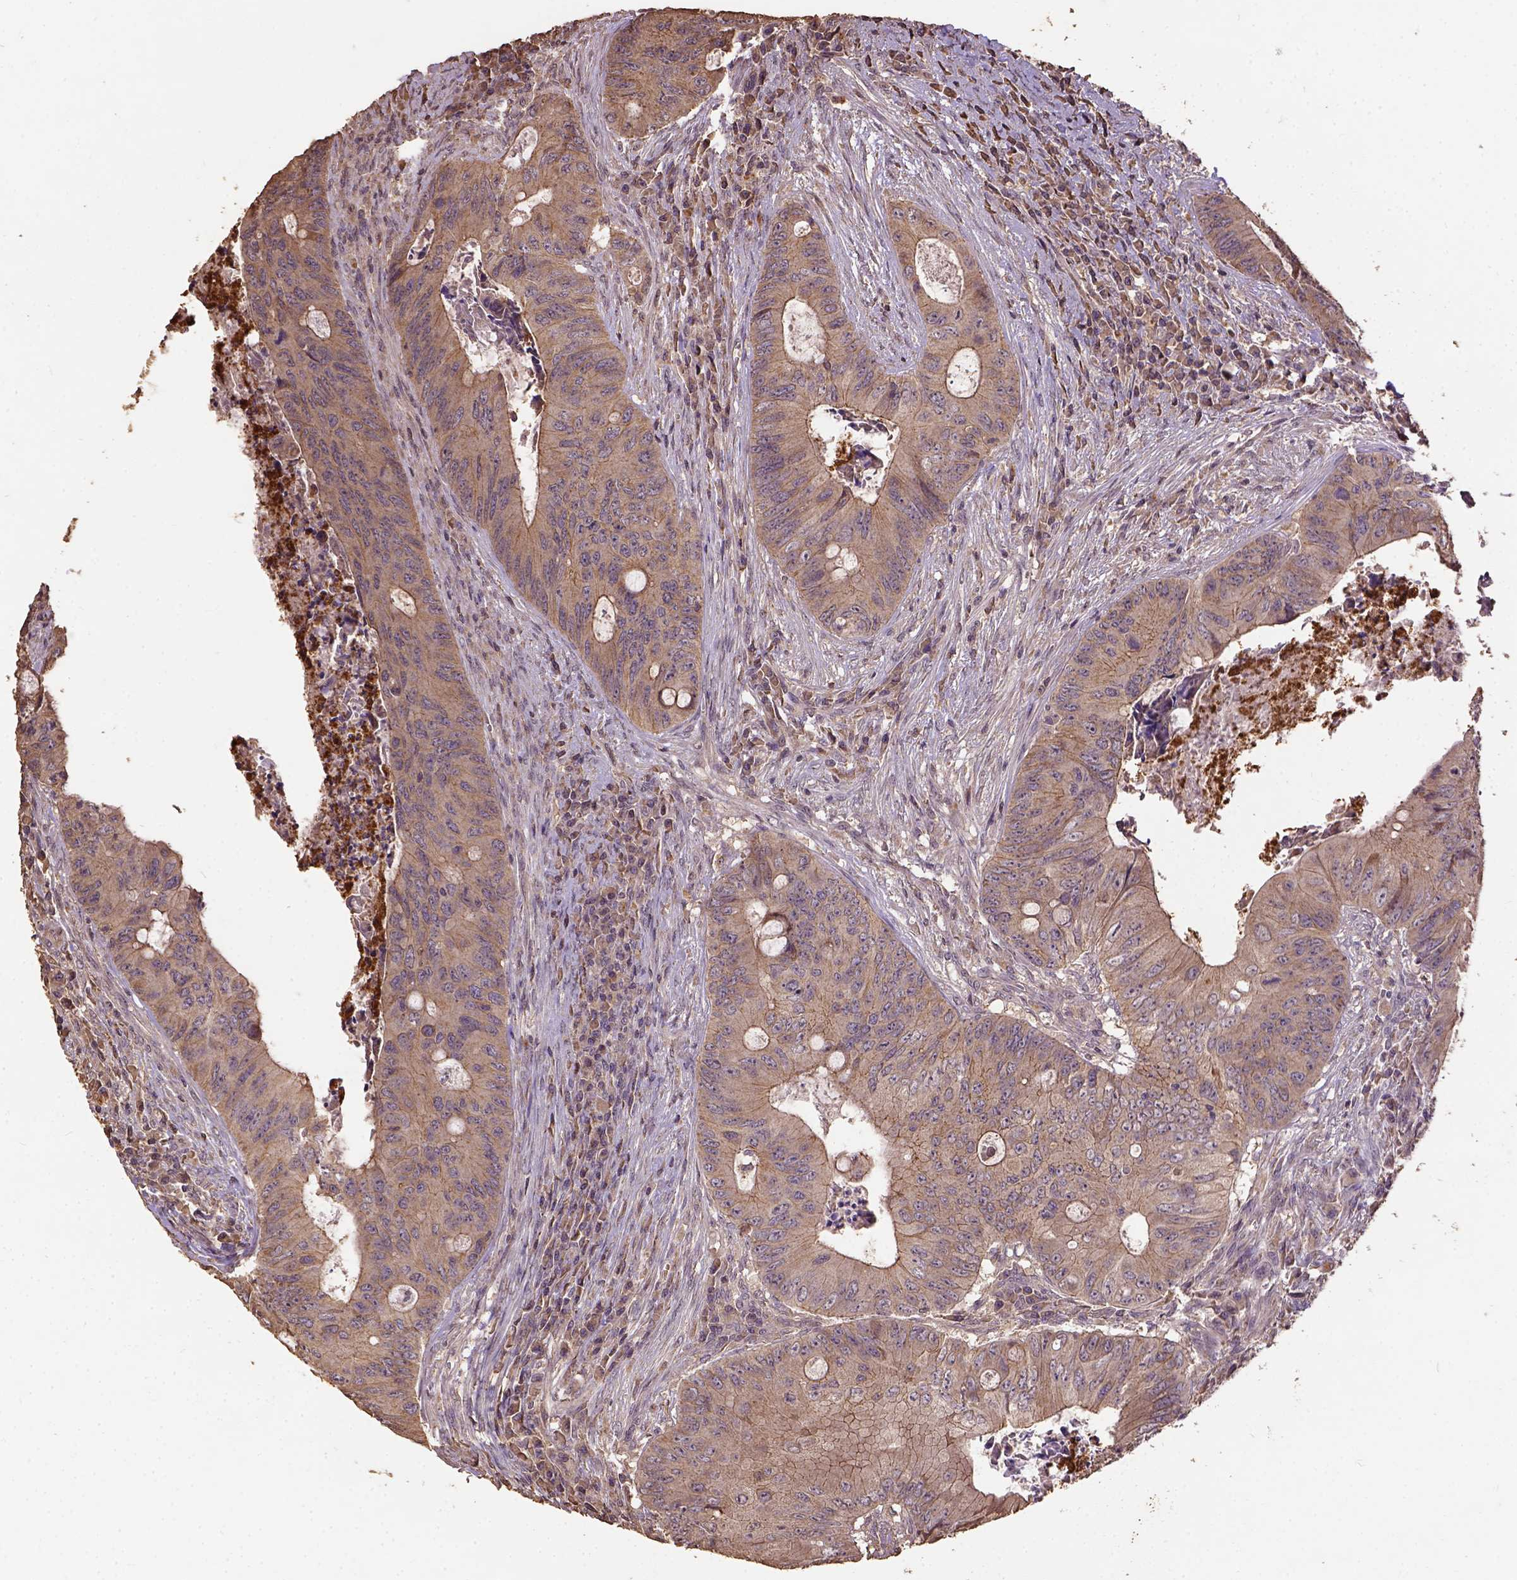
{"staining": {"intensity": "weak", "quantity": ">75%", "location": "cytoplasmic/membranous"}, "tissue": "colorectal cancer", "cell_type": "Tumor cells", "image_type": "cancer", "snomed": [{"axis": "morphology", "description": "Adenocarcinoma, NOS"}, {"axis": "topography", "description": "Colon"}], "caption": "Colorectal cancer (adenocarcinoma) stained for a protein (brown) demonstrates weak cytoplasmic/membranous positive staining in about >75% of tumor cells.", "gene": "ATP1B3", "patient": {"sex": "female", "age": 74}}